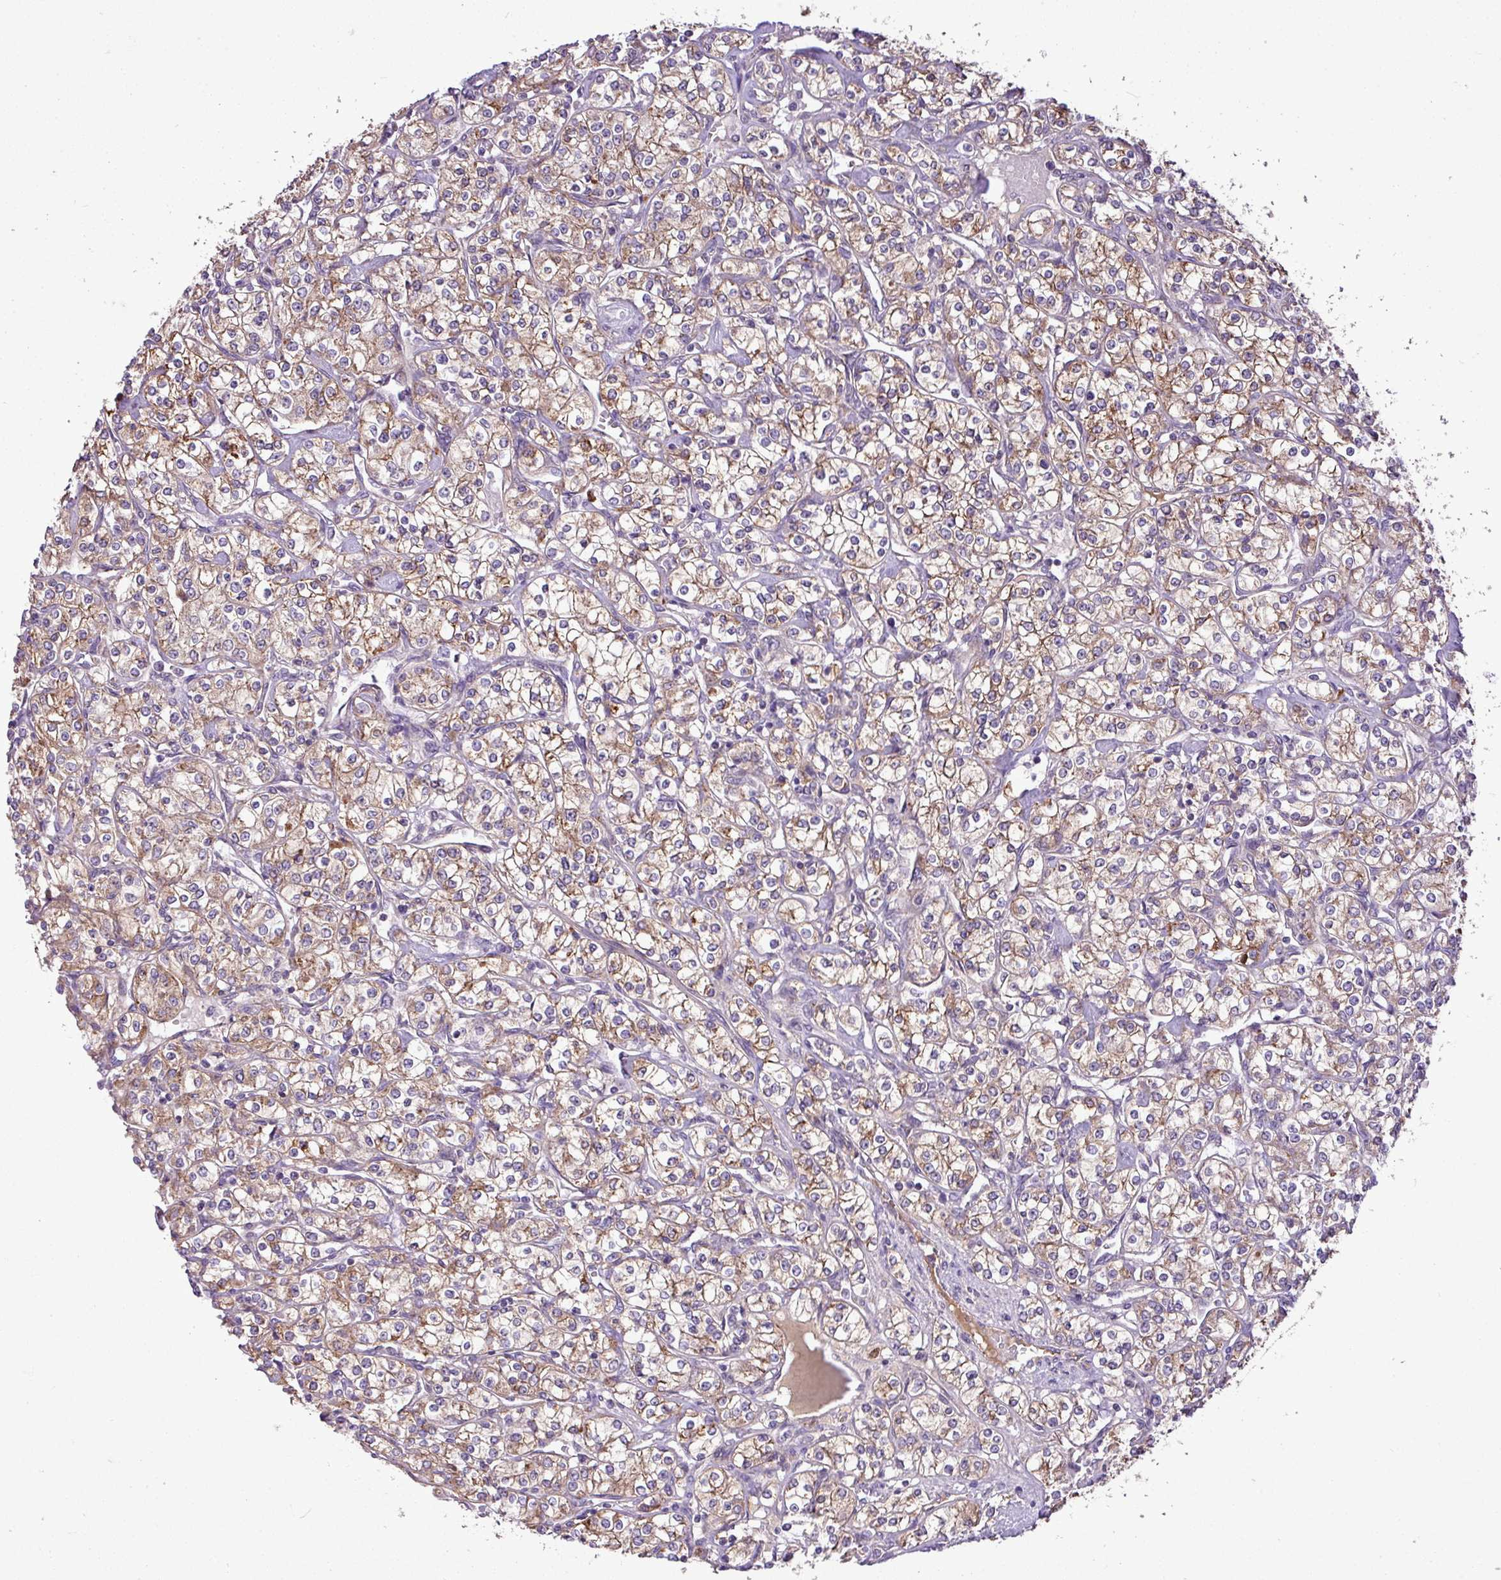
{"staining": {"intensity": "moderate", "quantity": "25%-75%", "location": "cytoplasmic/membranous"}, "tissue": "renal cancer", "cell_type": "Tumor cells", "image_type": "cancer", "snomed": [{"axis": "morphology", "description": "Adenocarcinoma, NOS"}, {"axis": "topography", "description": "Kidney"}], "caption": "Immunohistochemistry histopathology image of neoplastic tissue: human renal cancer stained using IHC reveals medium levels of moderate protein expression localized specifically in the cytoplasmic/membranous of tumor cells, appearing as a cytoplasmic/membranous brown color.", "gene": "XIAP", "patient": {"sex": "male", "age": 77}}